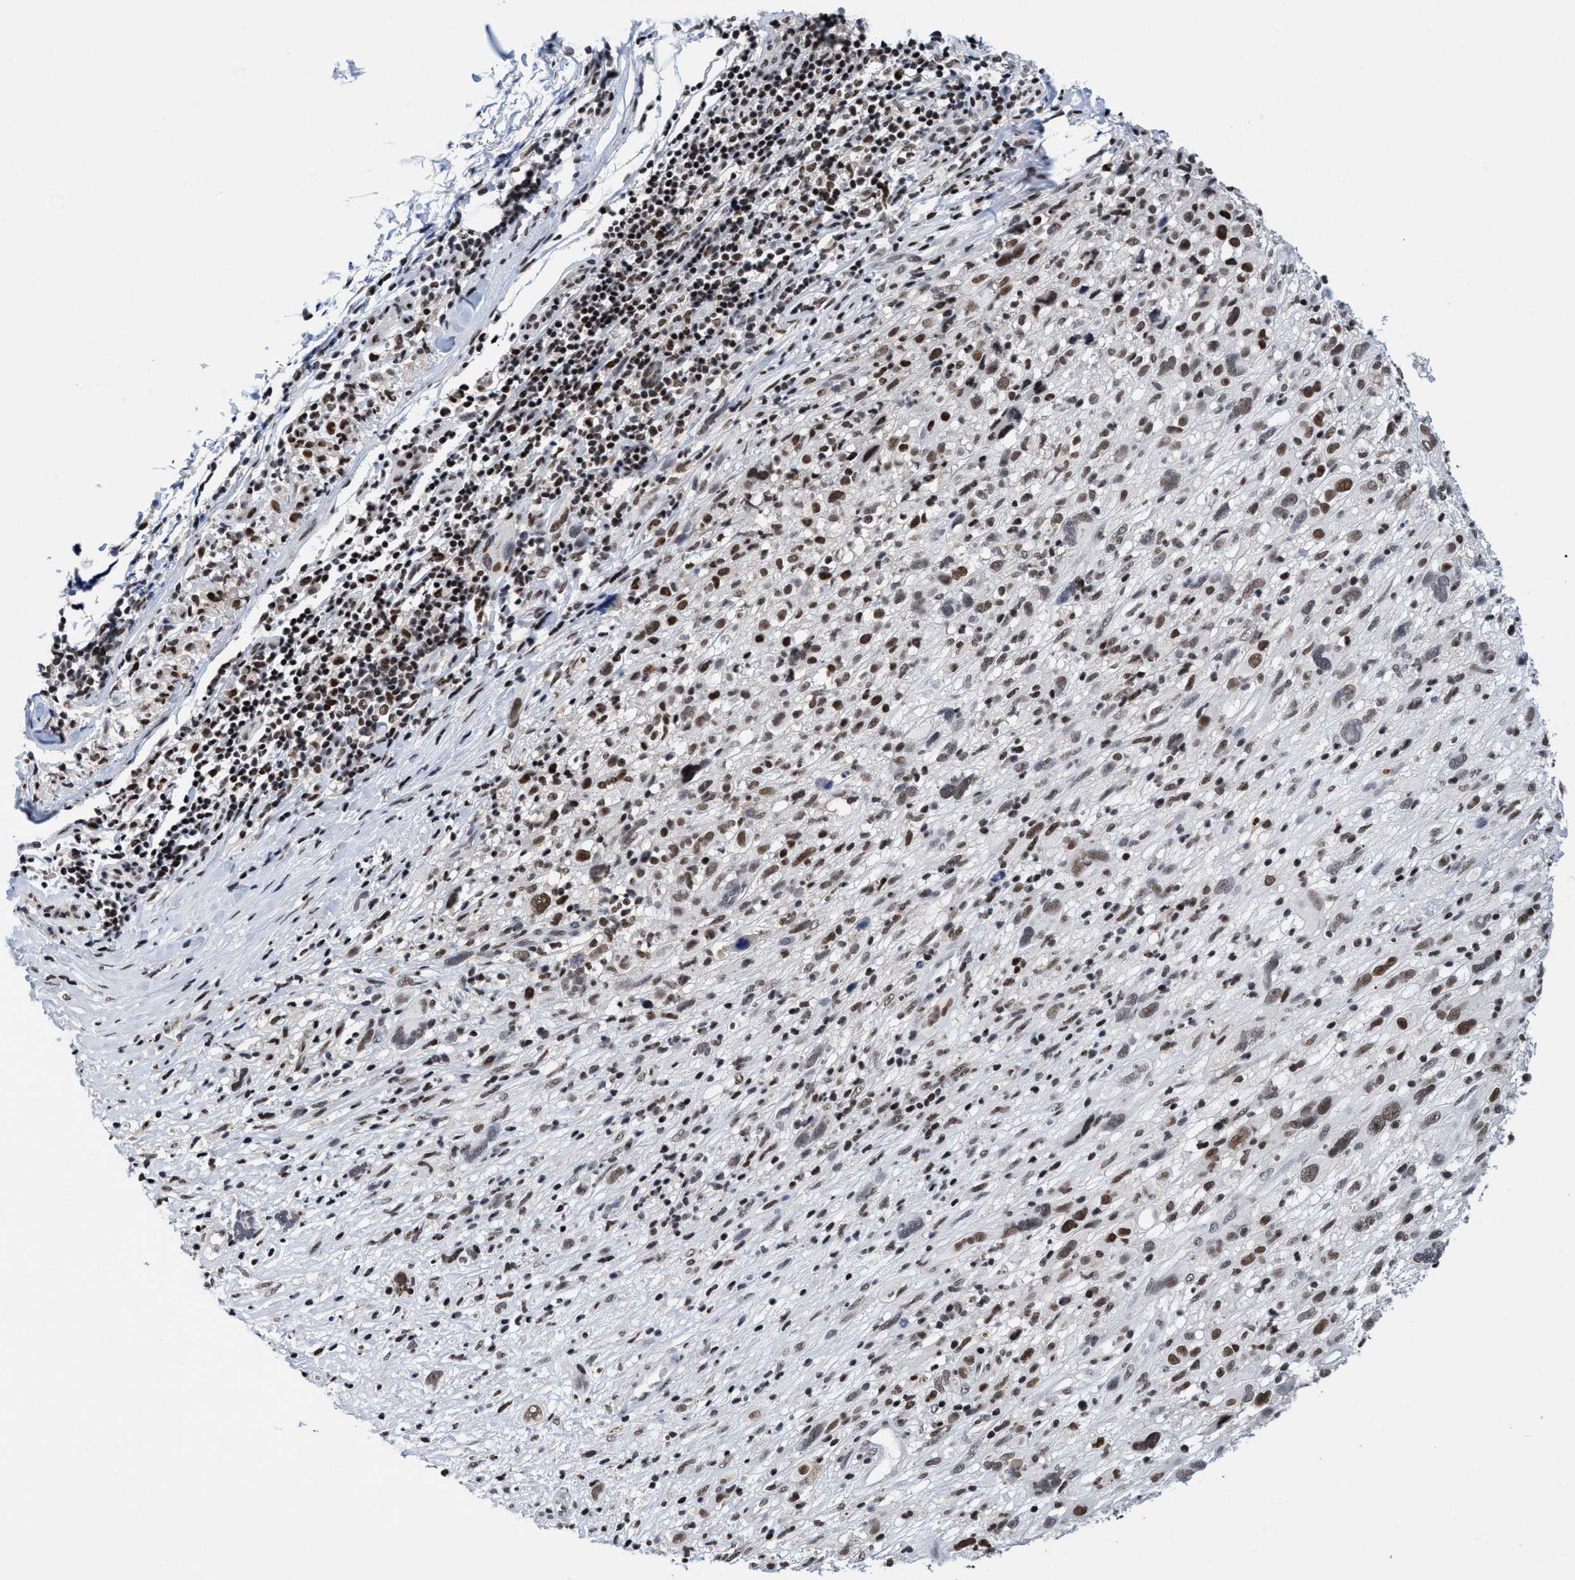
{"staining": {"intensity": "moderate", "quantity": "<25%", "location": "nuclear"}, "tissue": "melanoma", "cell_type": "Tumor cells", "image_type": "cancer", "snomed": [{"axis": "morphology", "description": "Malignant melanoma, NOS"}, {"axis": "topography", "description": "Skin"}], "caption": "Moderate nuclear staining for a protein is seen in about <25% of tumor cells of melanoma using immunohistochemistry.", "gene": "C9orf78", "patient": {"sex": "female", "age": 55}}